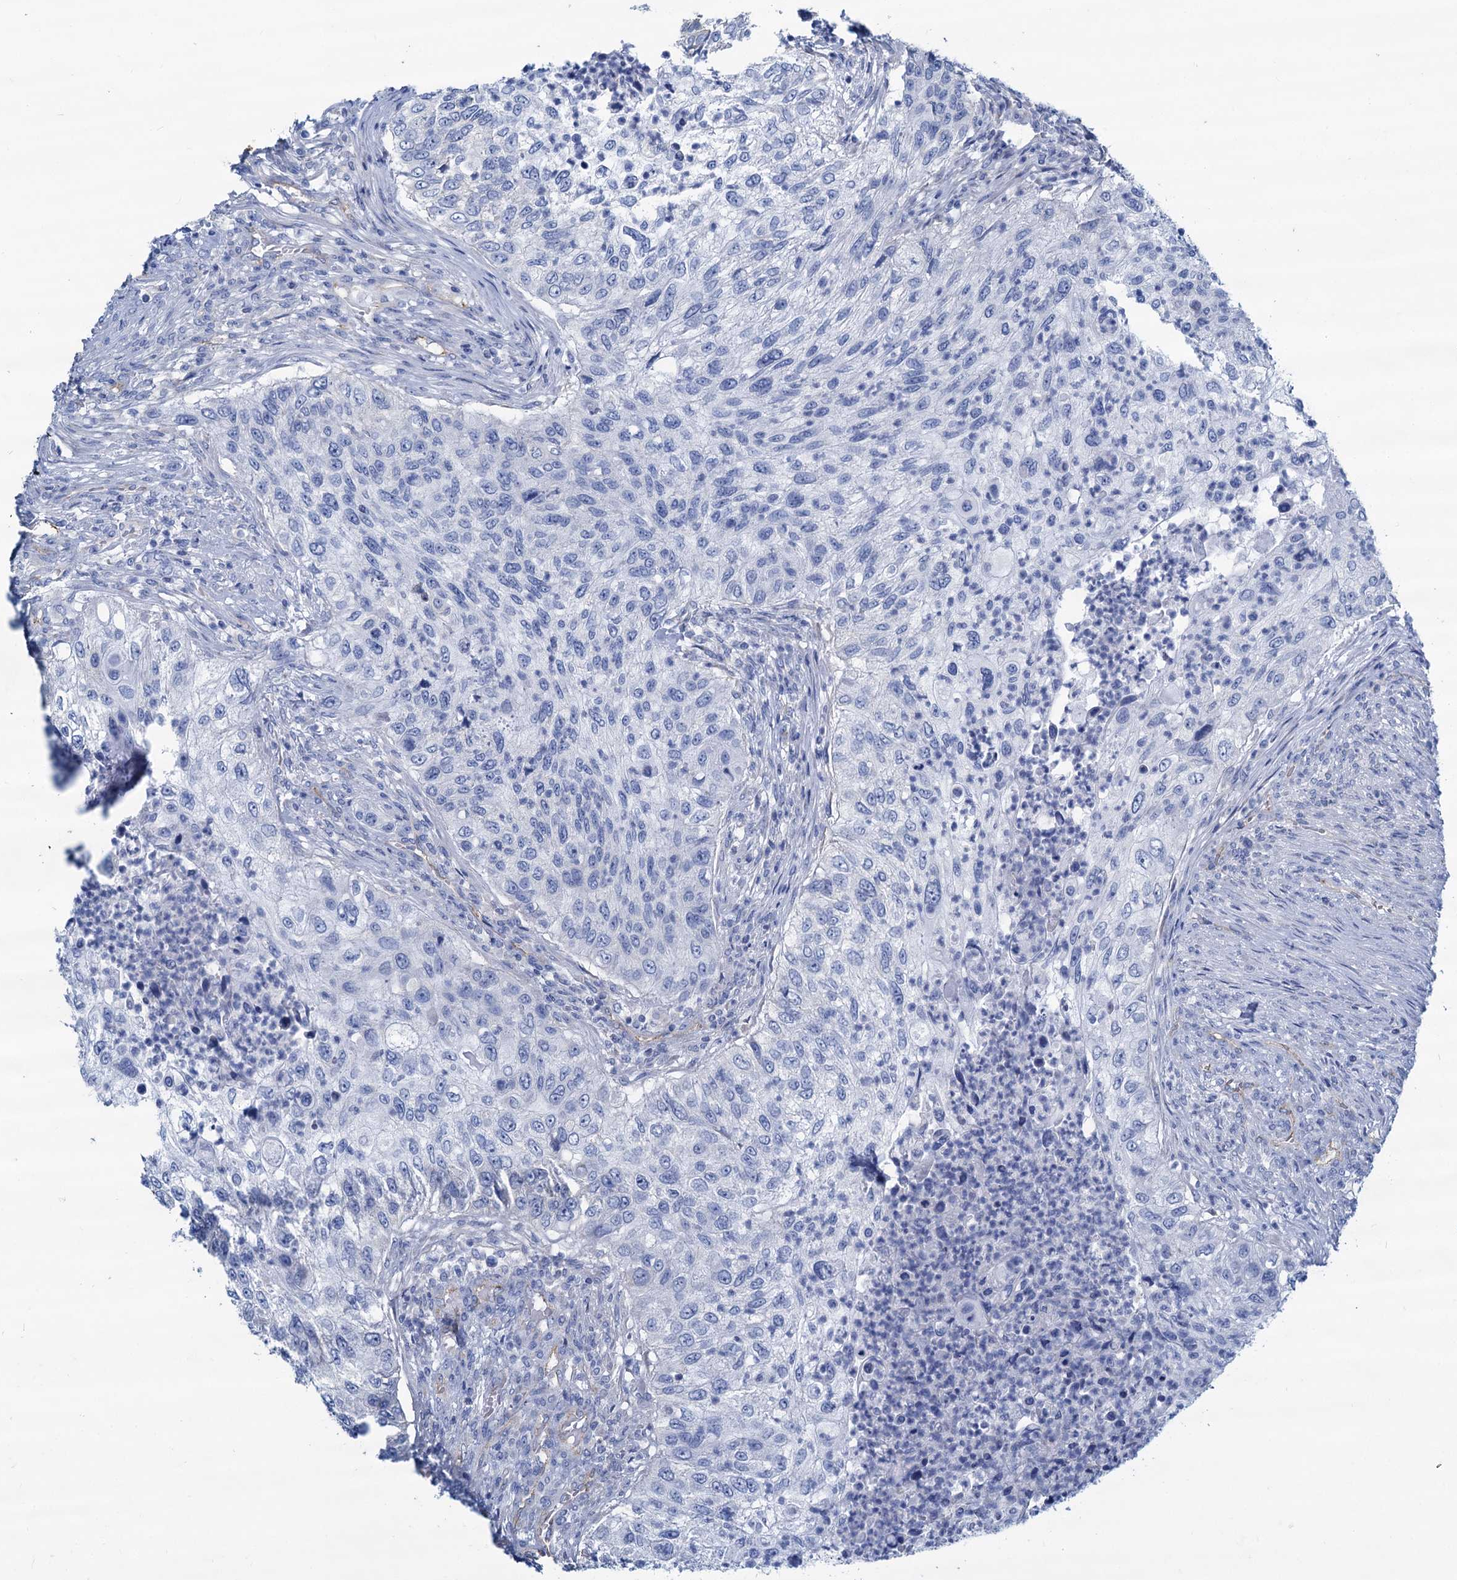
{"staining": {"intensity": "negative", "quantity": "none", "location": "none"}, "tissue": "urothelial cancer", "cell_type": "Tumor cells", "image_type": "cancer", "snomed": [{"axis": "morphology", "description": "Urothelial carcinoma, High grade"}, {"axis": "topography", "description": "Urinary bladder"}], "caption": "DAB immunohistochemical staining of human urothelial cancer displays no significant expression in tumor cells.", "gene": "SLC1A3", "patient": {"sex": "female", "age": 60}}